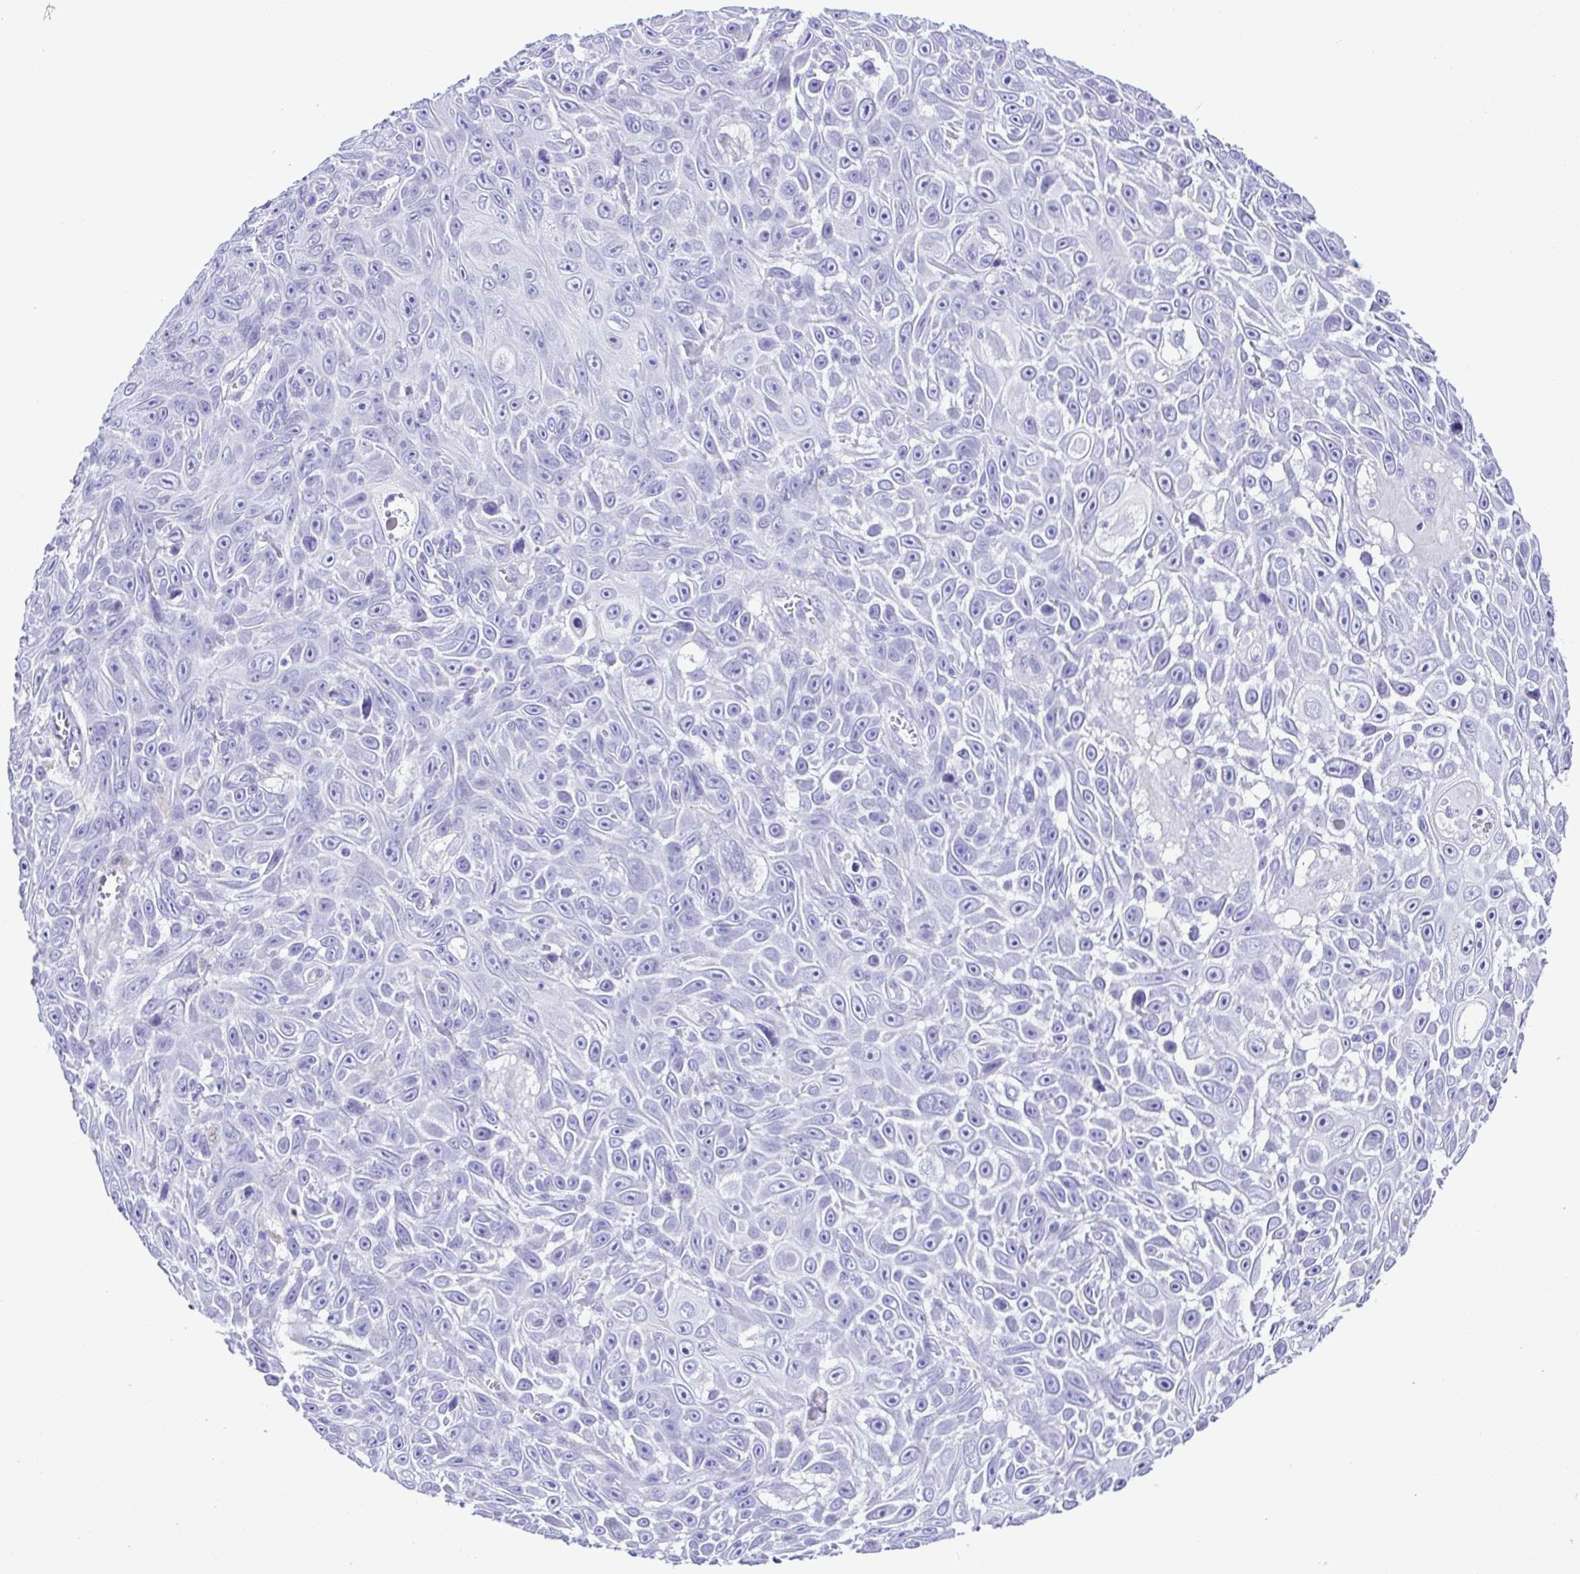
{"staining": {"intensity": "negative", "quantity": "none", "location": "none"}, "tissue": "skin cancer", "cell_type": "Tumor cells", "image_type": "cancer", "snomed": [{"axis": "morphology", "description": "Squamous cell carcinoma, NOS"}, {"axis": "topography", "description": "Skin"}], "caption": "DAB (3,3'-diaminobenzidine) immunohistochemical staining of skin squamous cell carcinoma exhibits no significant positivity in tumor cells.", "gene": "SYT1", "patient": {"sex": "male", "age": 82}}